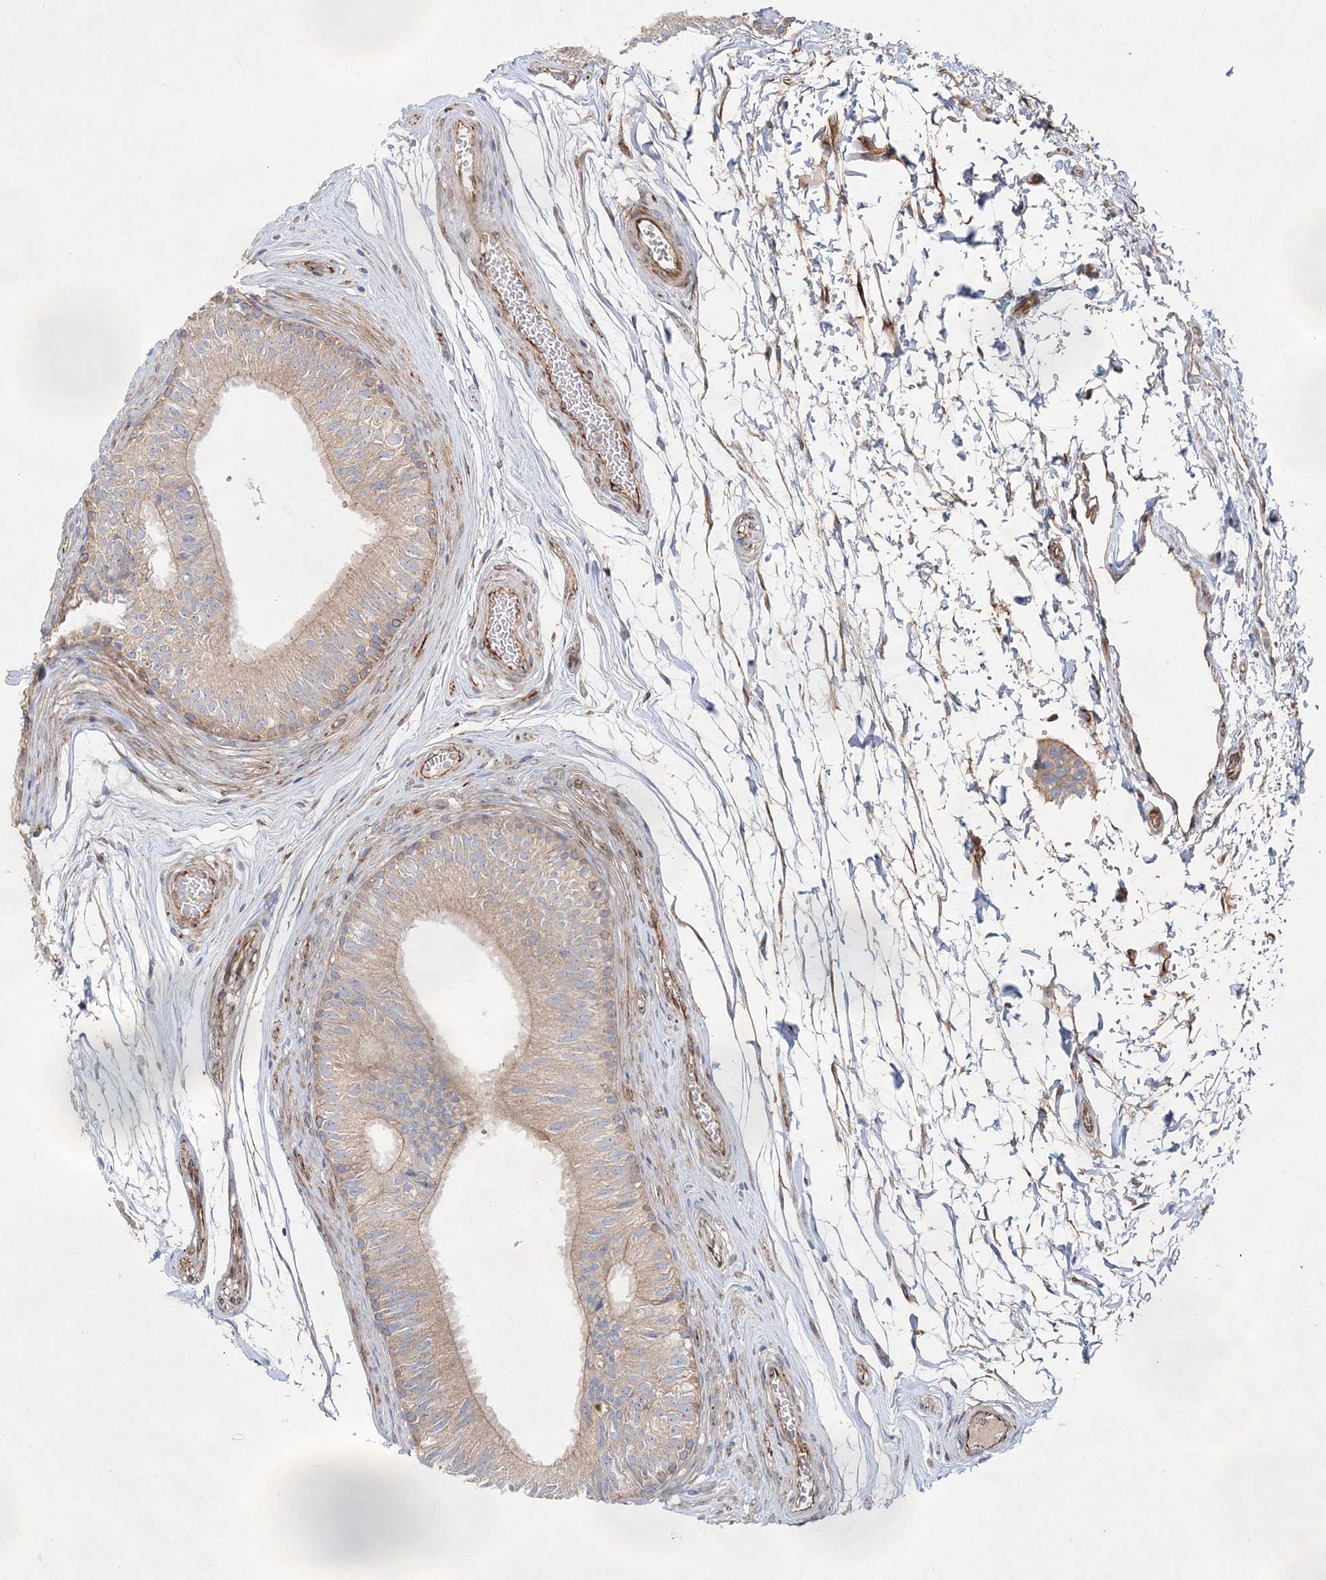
{"staining": {"intensity": "weak", "quantity": ">75%", "location": "cytoplasmic/membranous"}, "tissue": "epididymis", "cell_type": "Glandular cells", "image_type": "normal", "snomed": [{"axis": "morphology", "description": "Normal tissue, NOS"}, {"axis": "topography", "description": "Epididymis"}], "caption": "Protein positivity by IHC displays weak cytoplasmic/membranous expression in about >75% of glandular cells in normal epididymis.", "gene": "ZFYVE16", "patient": {"sex": "male", "age": 36}}